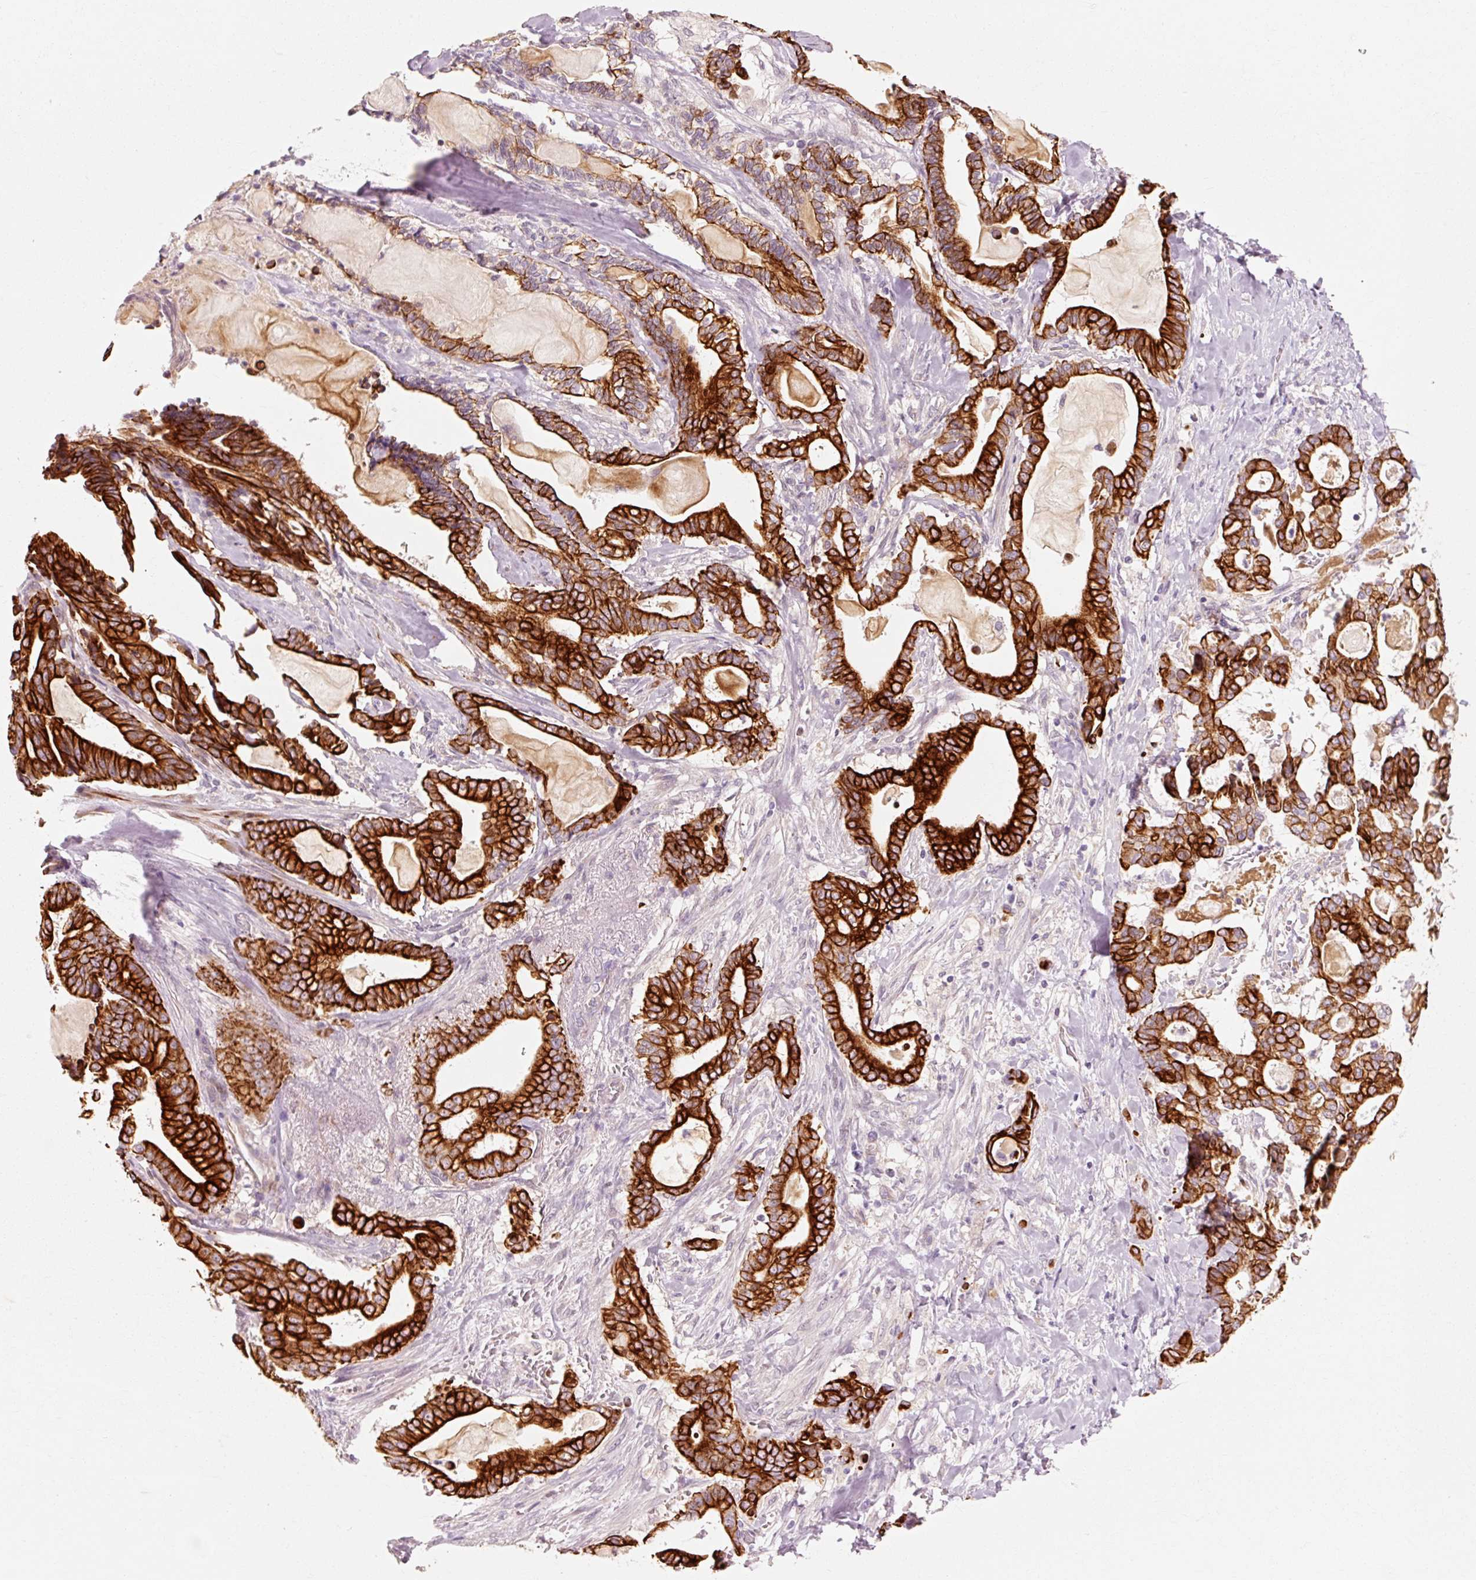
{"staining": {"intensity": "strong", "quantity": ">75%", "location": "cytoplasmic/membranous"}, "tissue": "pancreatic cancer", "cell_type": "Tumor cells", "image_type": "cancer", "snomed": [{"axis": "morphology", "description": "Adenocarcinoma, NOS"}, {"axis": "topography", "description": "Pancreas"}], "caption": "Protein staining by IHC displays strong cytoplasmic/membranous positivity in approximately >75% of tumor cells in pancreatic cancer (adenocarcinoma).", "gene": "TRIM73", "patient": {"sex": "male", "age": 63}}